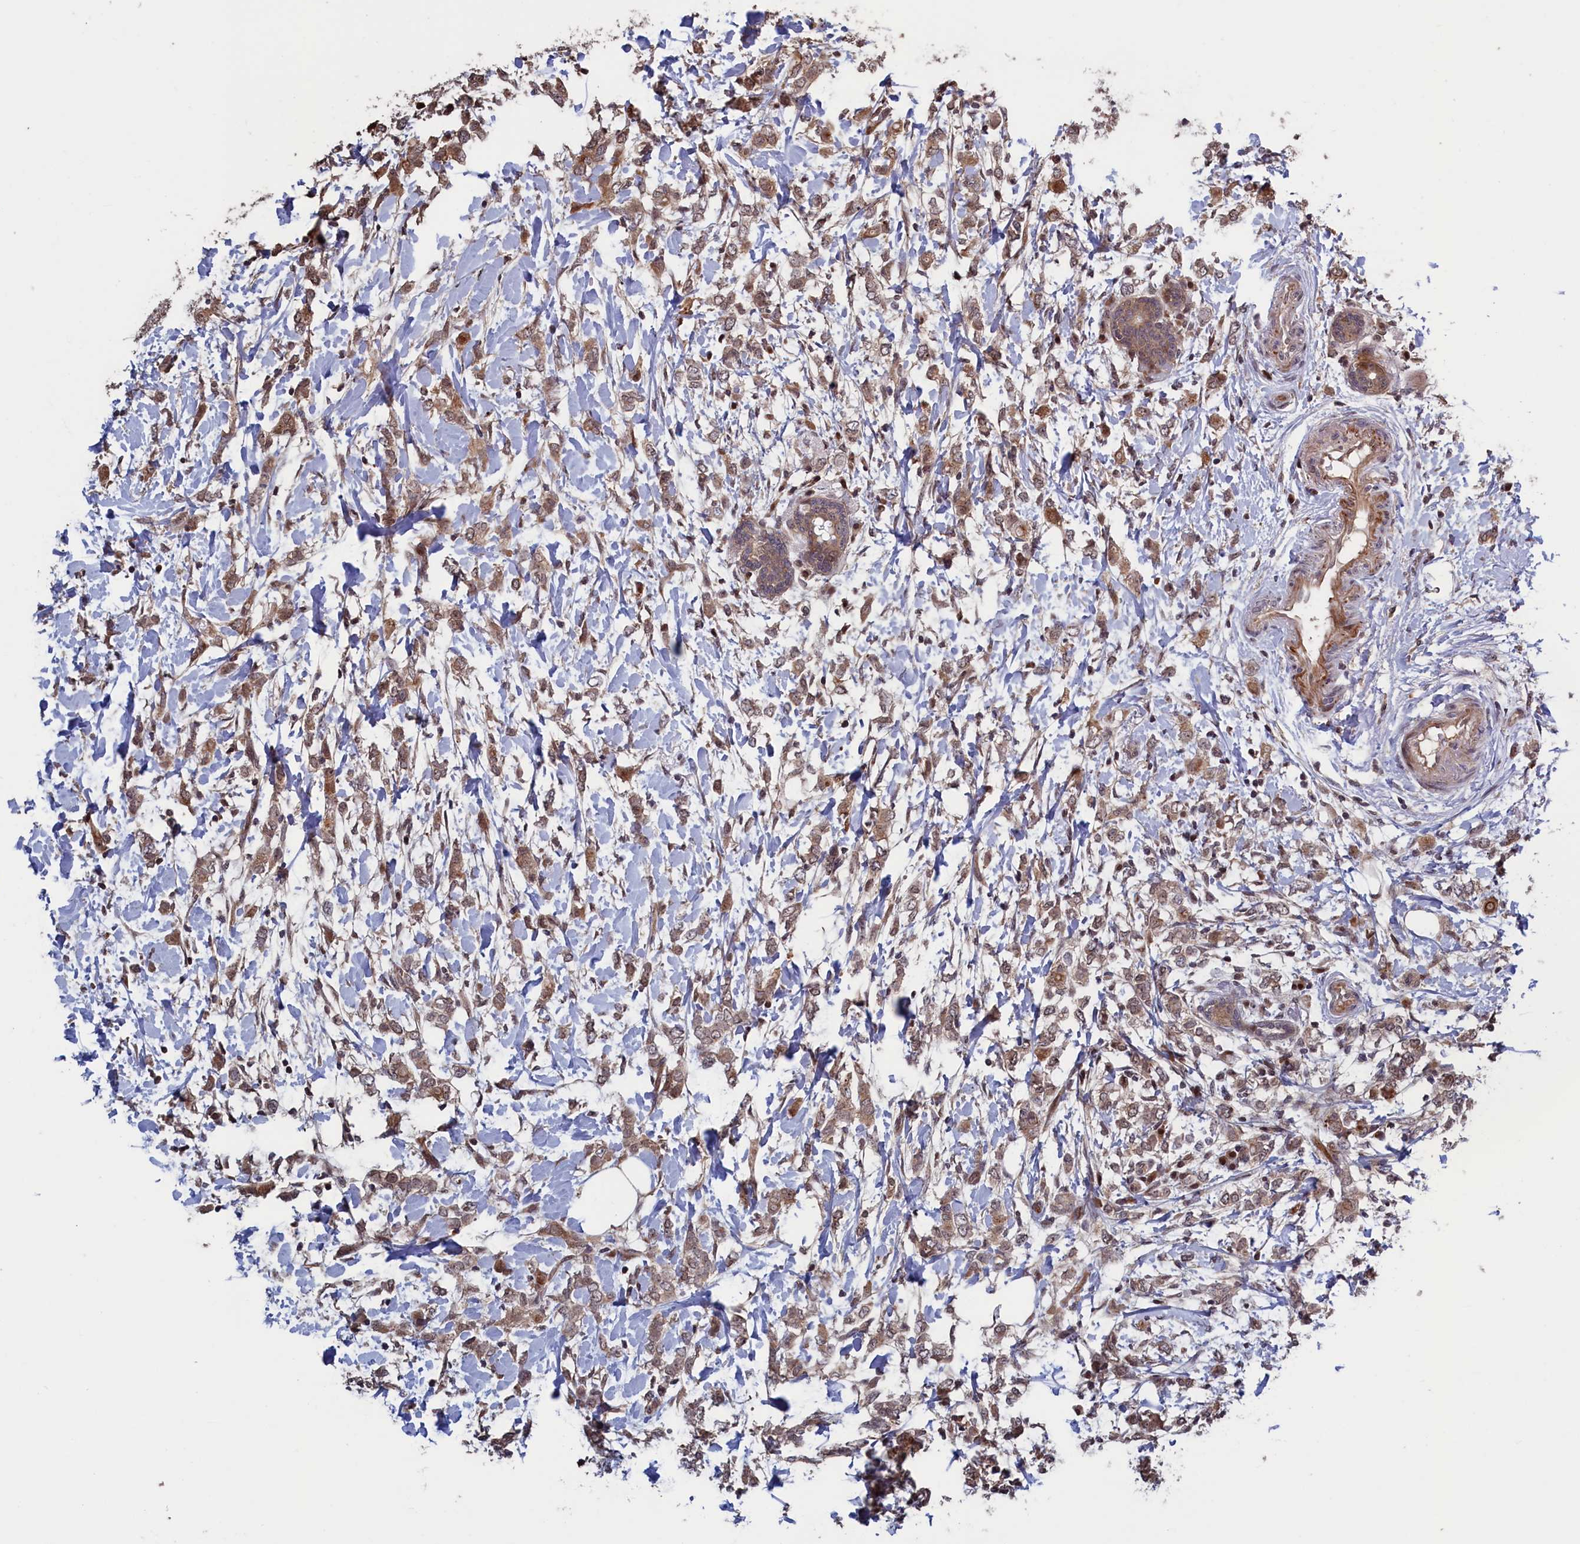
{"staining": {"intensity": "moderate", "quantity": ">75%", "location": "cytoplasmic/membranous,nuclear"}, "tissue": "breast cancer", "cell_type": "Tumor cells", "image_type": "cancer", "snomed": [{"axis": "morphology", "description": "Normal tissue, NOS"}, {"axis": "morphology", "description": "Lobular carcinoma"}, {"axis": "topography", "description": "Breast"}], "caption": "Immunohistochemical staining of breast cancer (lobular carcinoma) reveals medium levels of moderate cytoplasmic/membranous and nuclear staining in approximately >75% of tumor cells.", "gene": "LSG1", "patient": {"sex": "female", "age": 47}}